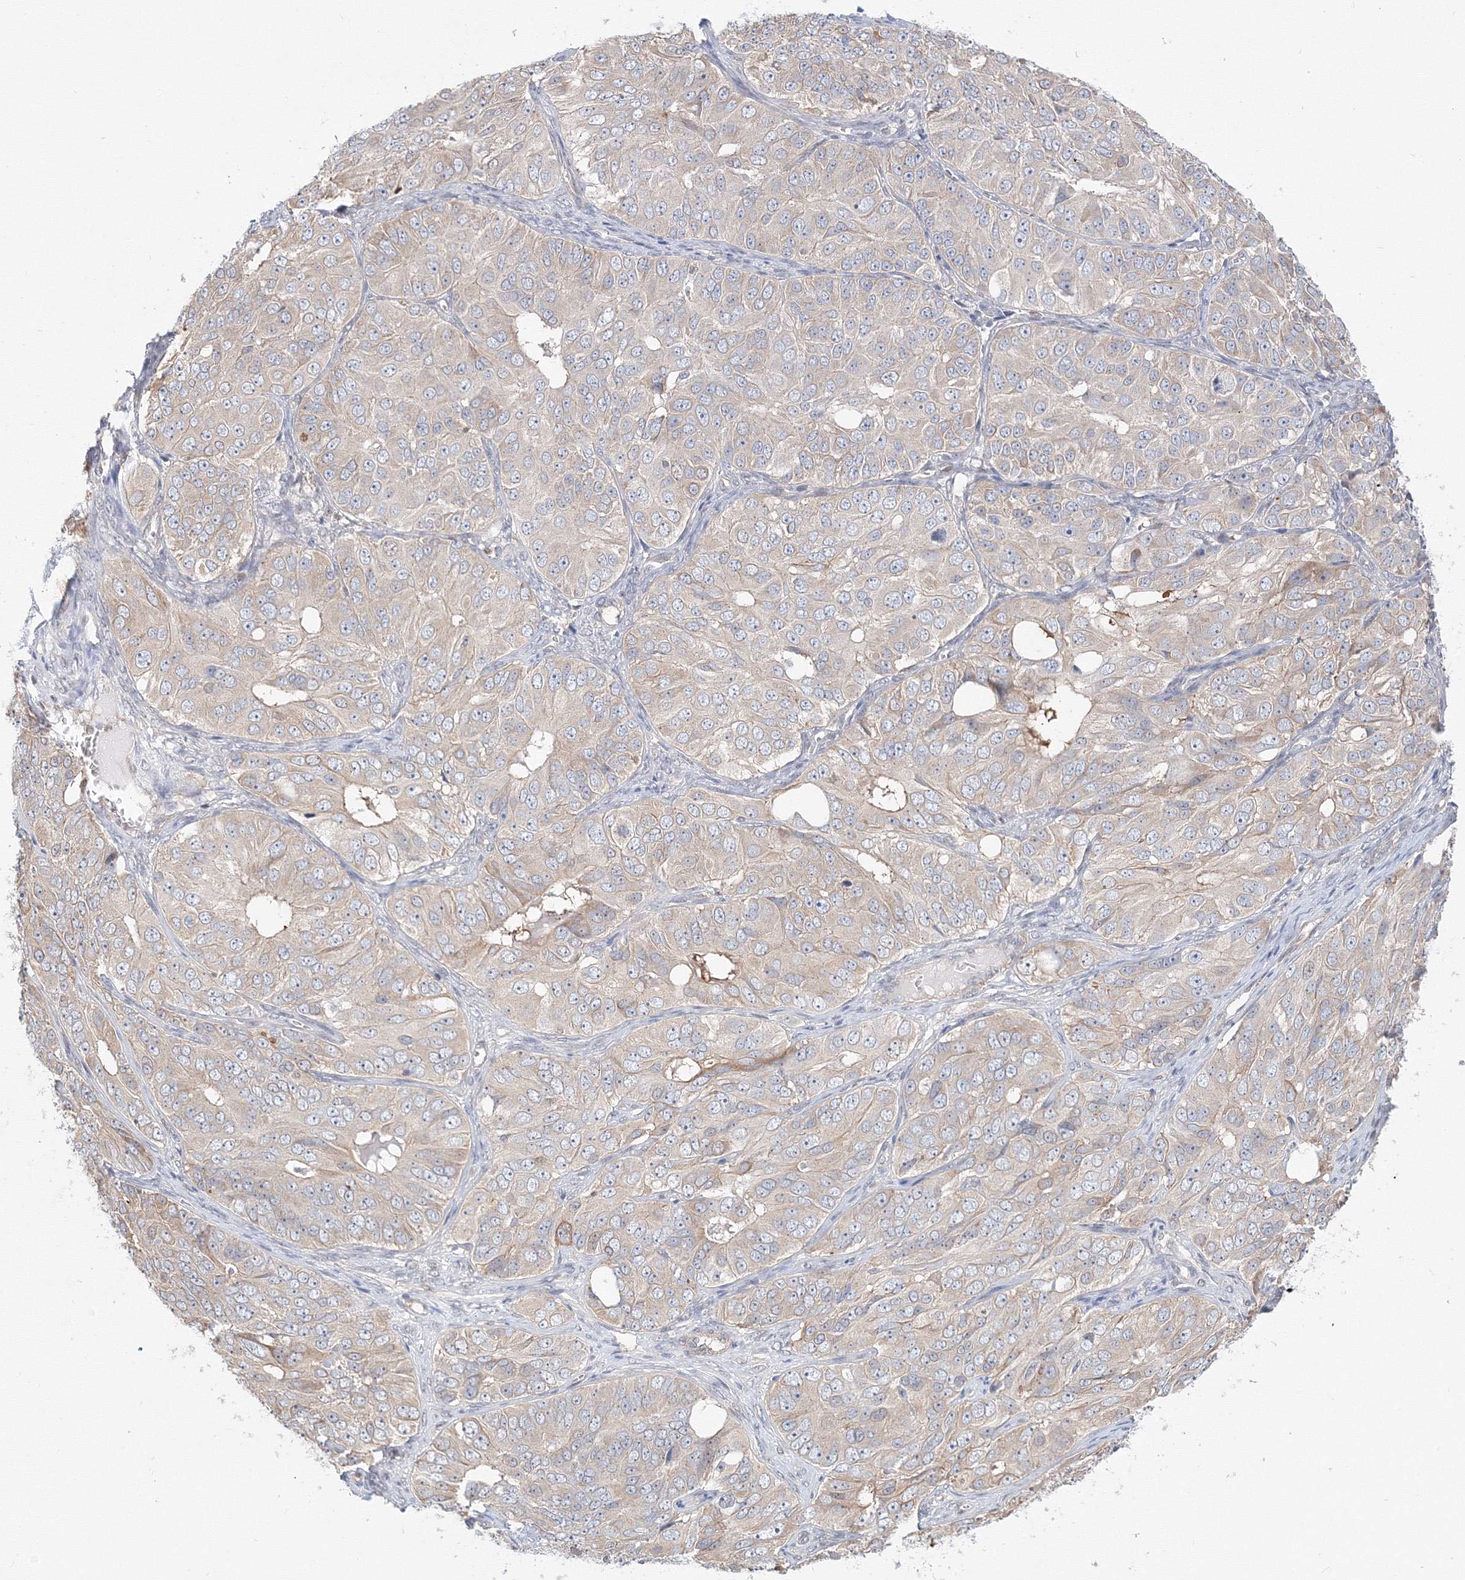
{"staining": {"intensity": "weak", "quantity": "<25%", "location": "cytoplasmic/membranous"}, "tissue": "ovarian cancer", "cell_type": "Tumor cells", "image_type": "cancer", "snomed": [{"axis": "morphology", "description": "Carcinoma, endometroid"}, {"axis": "topography", "description": "Ovary"}], "caption": "The histopathology image demonstrates no staining of tumor cells in endometroid carcinoma (ovarian).", "gene": "ARHGAP21", "patient": {"sex": "female", "age": 51}}